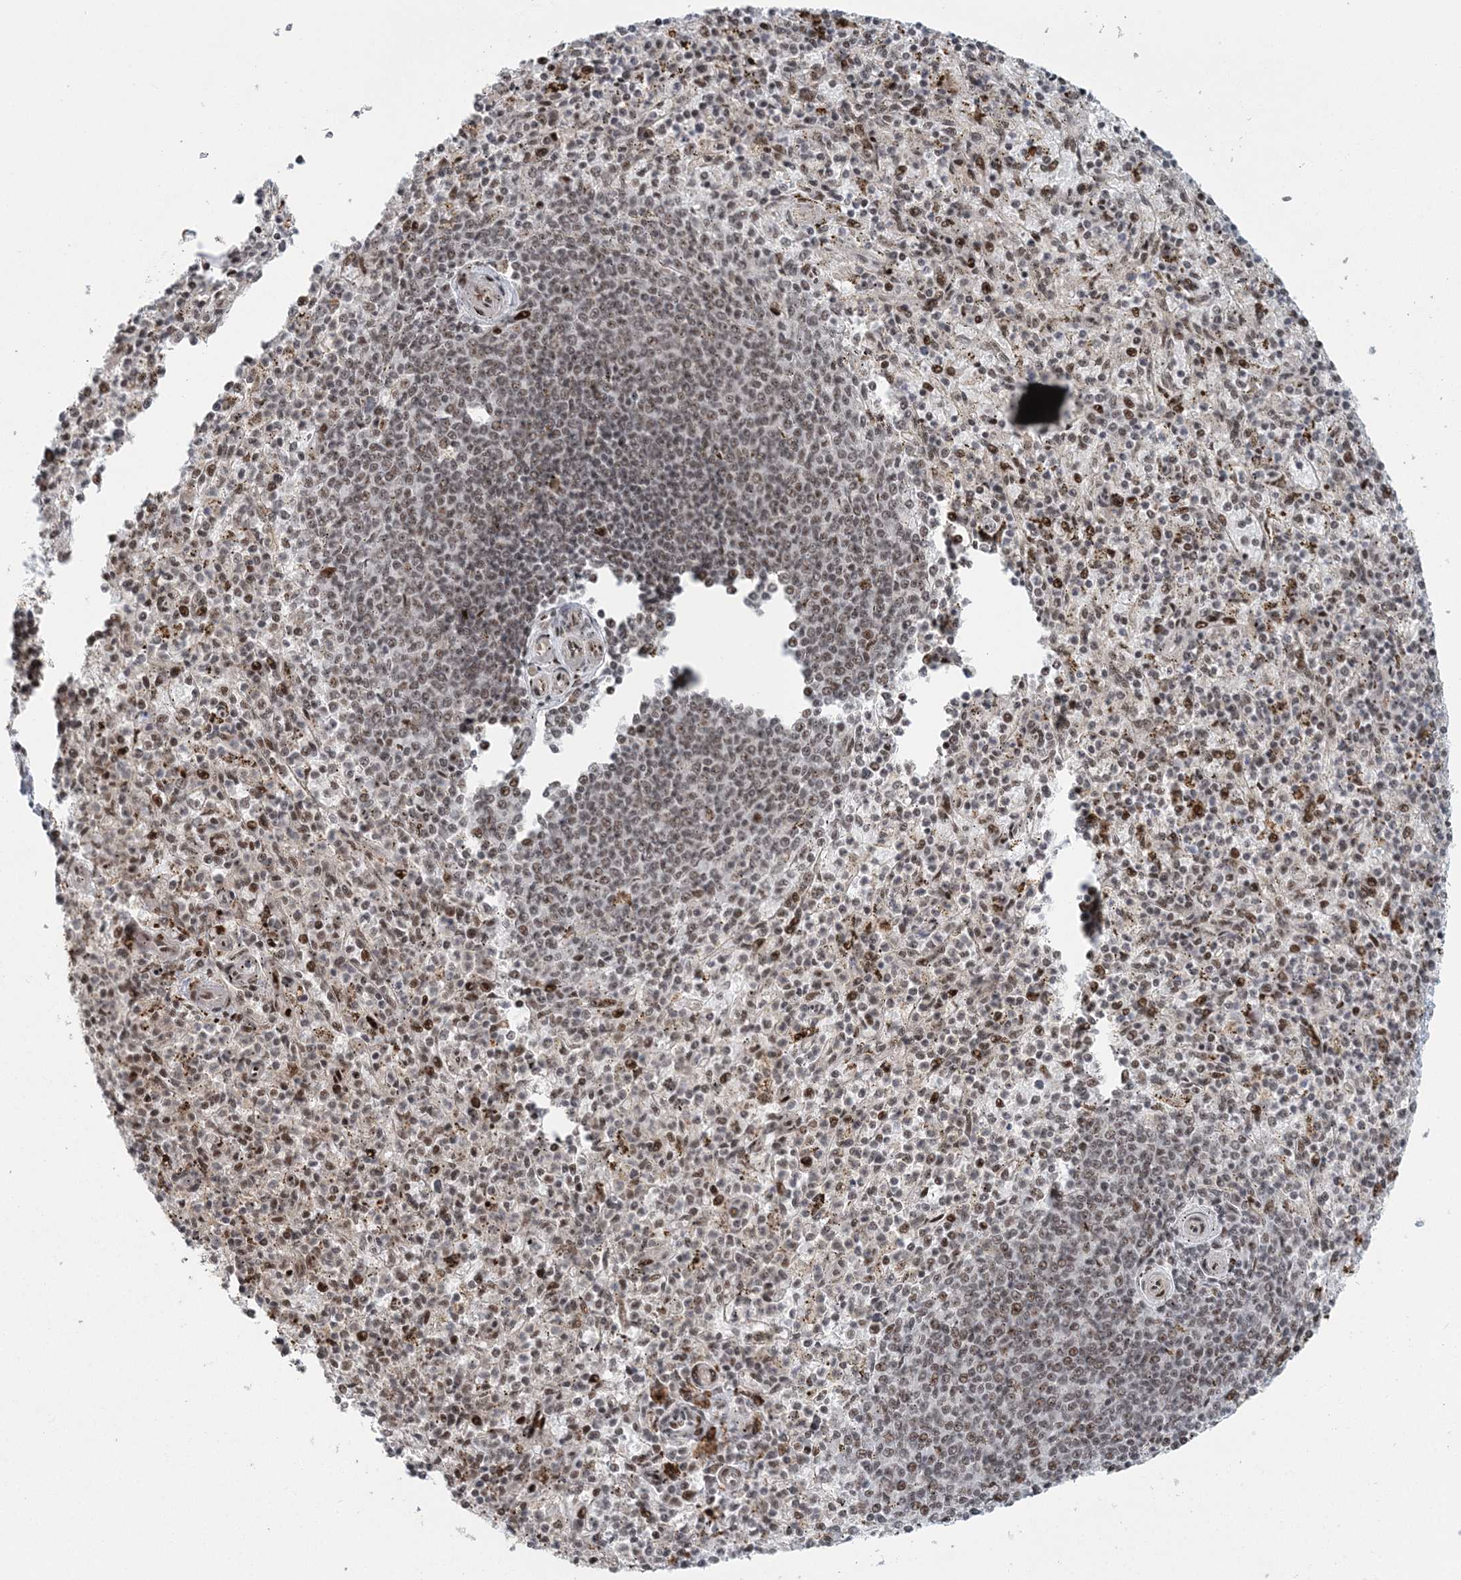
{"staining": {"intensity": "moderate", "quantity": "25%-75%", "location": "nuclear"}, "tissue": "spleen", "cell_type": "Cells in red pulp", "image_type": "normal", "snomed": [{"axis": "morphology", "description": "Normal tissue, NOS"}, {"axis": "topography", "description": "Spleen"}], "caption": "A photomicrograph of spleen stained for a protein shows moderate nuclear brown staining in cells in red pulp. Immunohistochemistry stains the protein of interest in brown and the nuclei are stained blue.", "gene": "CWC22", "patient": {"sex": "male", "age": 72}}